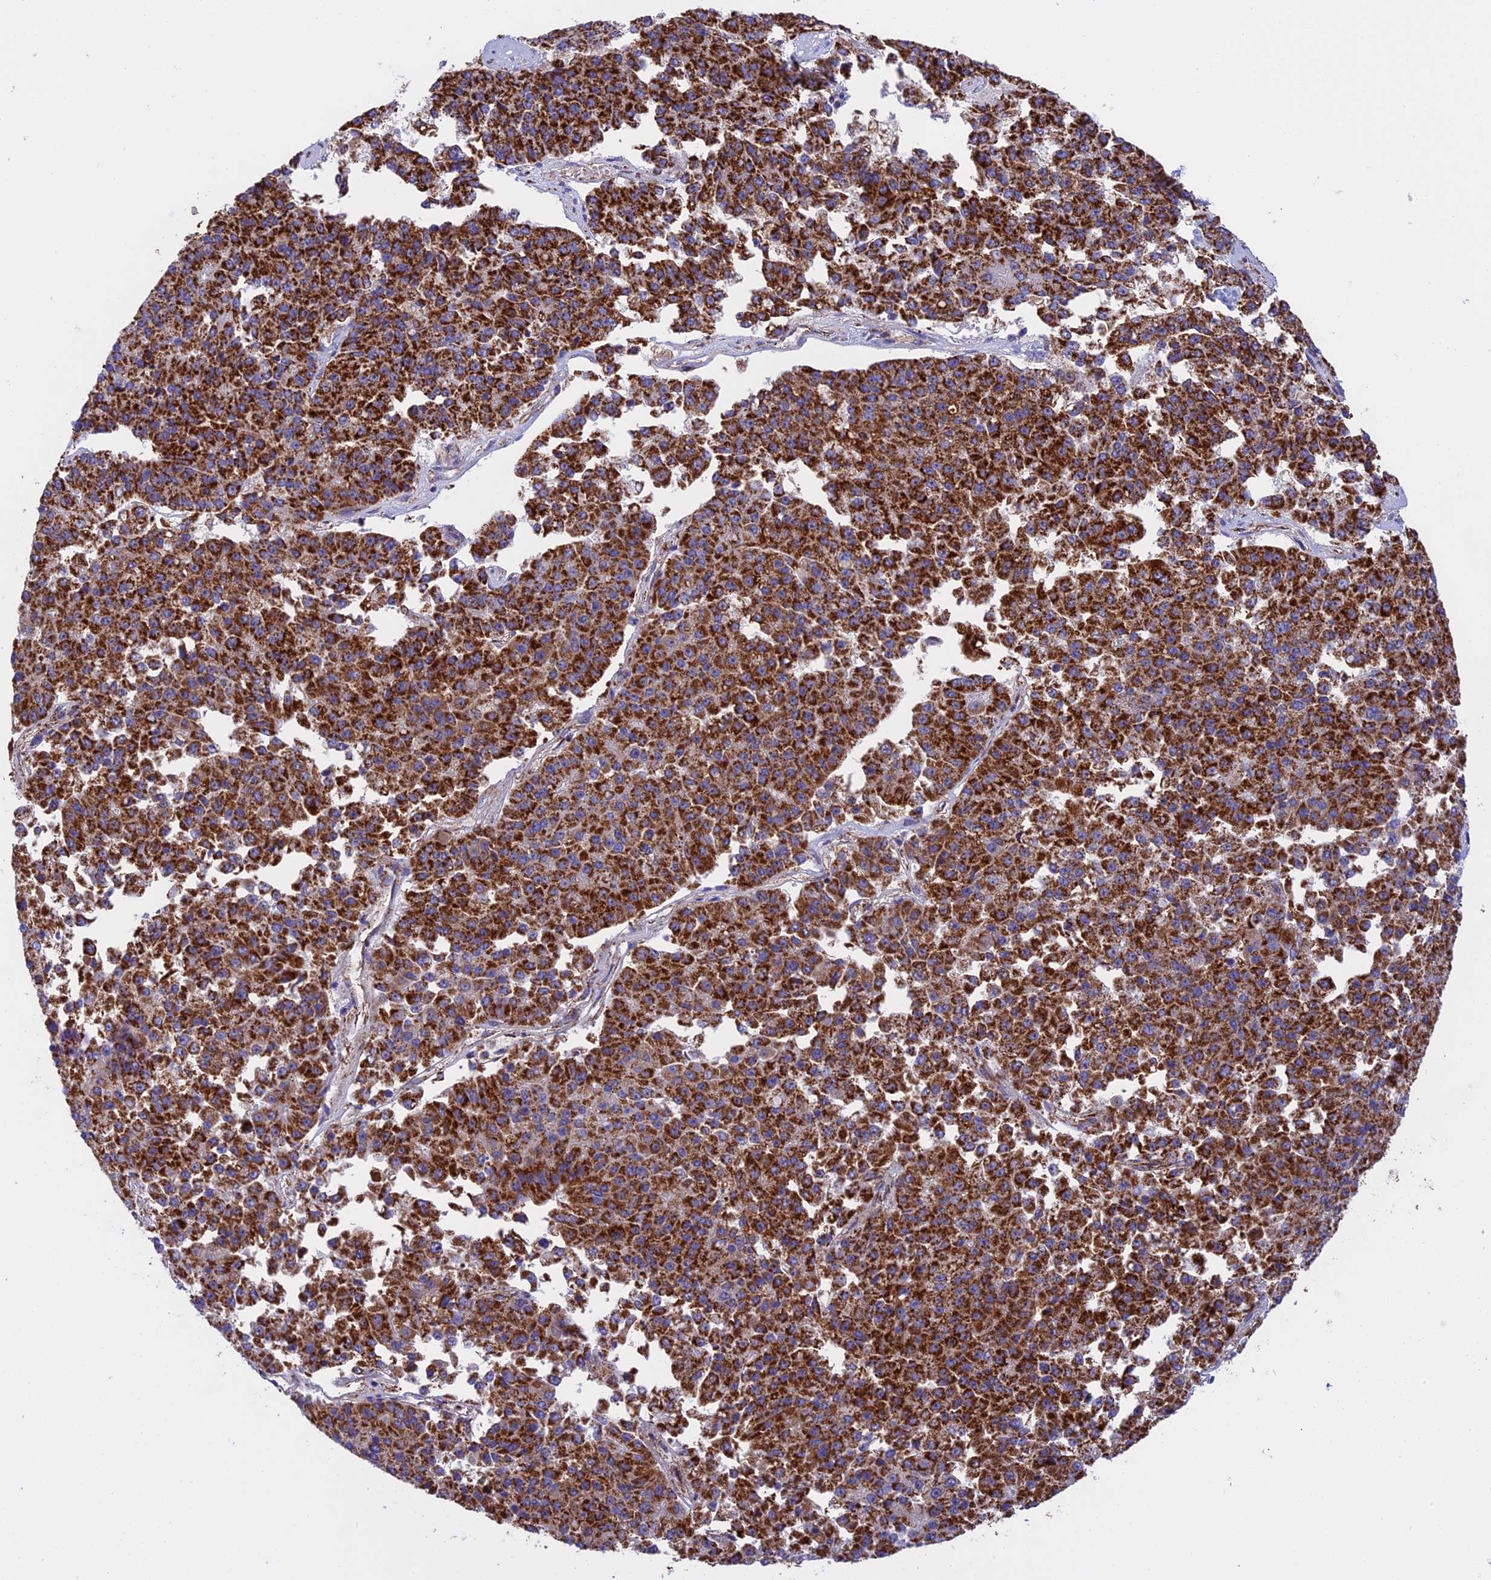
{"staining": {"intensity": "strong", "quantity": ">75%", "location": "cytoplasmic/membranous"}, "tissue": "pancreatic cancer", "cell_type": "Tumor cells", "image_type": "cancer", "snomed": [{"axis": "morphology", "description": "Adenocarcinoma, NOS"}, {"axis": "topography", "description": "Pancreas"}], "caption": "A histopathology image showing strong cytoplasmic/membranous positivity in approximately >75% of tumor cells in adenocarcinoma (pancreatic), as visualized by brown immunohistochemical staining.", "gene": "UQCRB", "patient": {"sex": "male", "age": 50}}